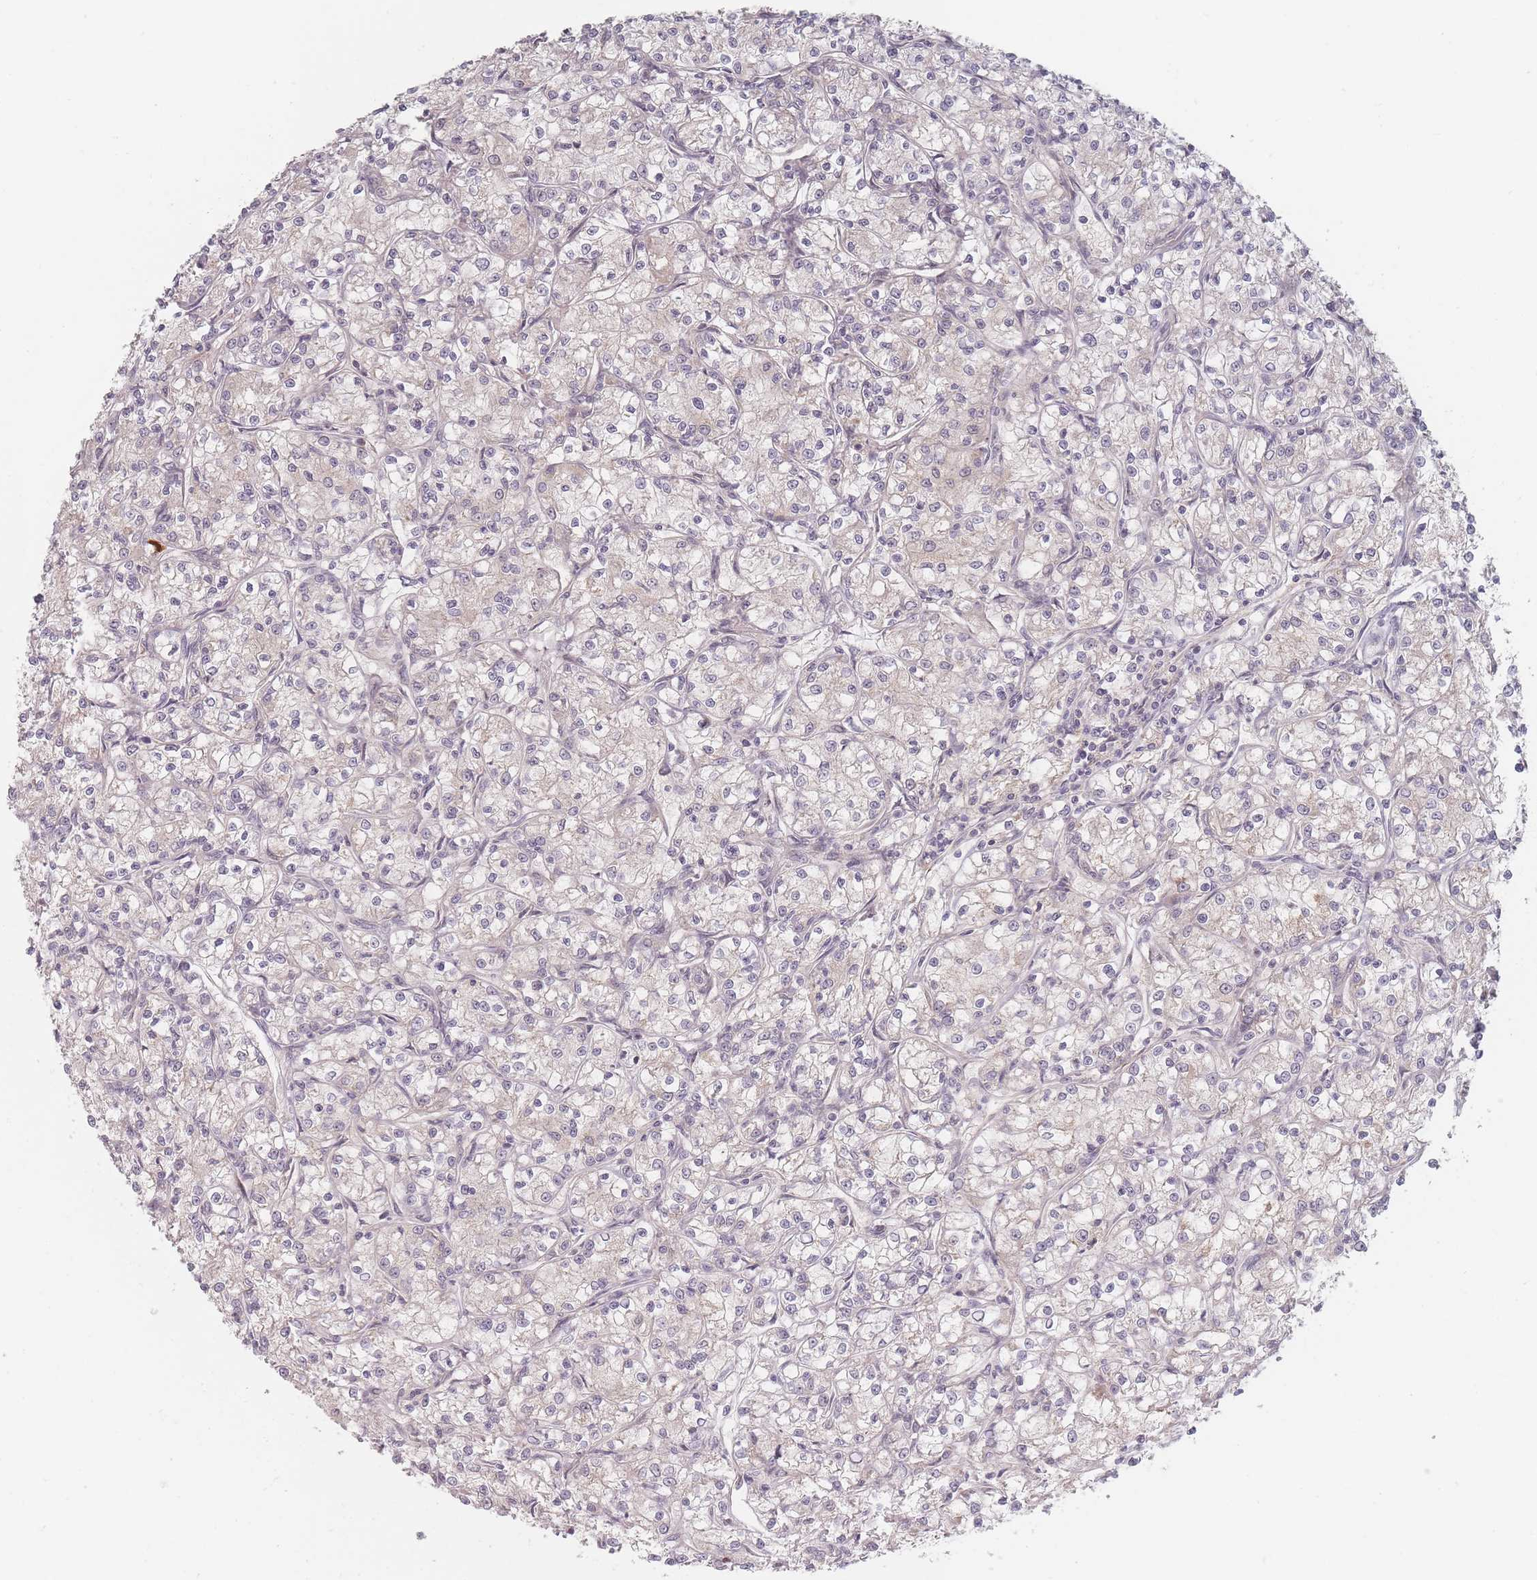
{"staining": {"intensity": "negative", "quantity": "none", "location": "none"}, "tissue": "renal cancer", "cell_type": "Tumor cells", "image_type": "cancer", "snomed": [{"axis": "morphology", "description": "Adenocarcinoma, NOS"}, {"axis": "topography", "description": "Kidney"}], "caption": "Renal cancer (adenocarcinoma) stained for a protein using immunohistochemistry shows no positivity tumor cells.", "gene": "ZKSCAN7", "patient": {"sex": "female", "age": 59}}